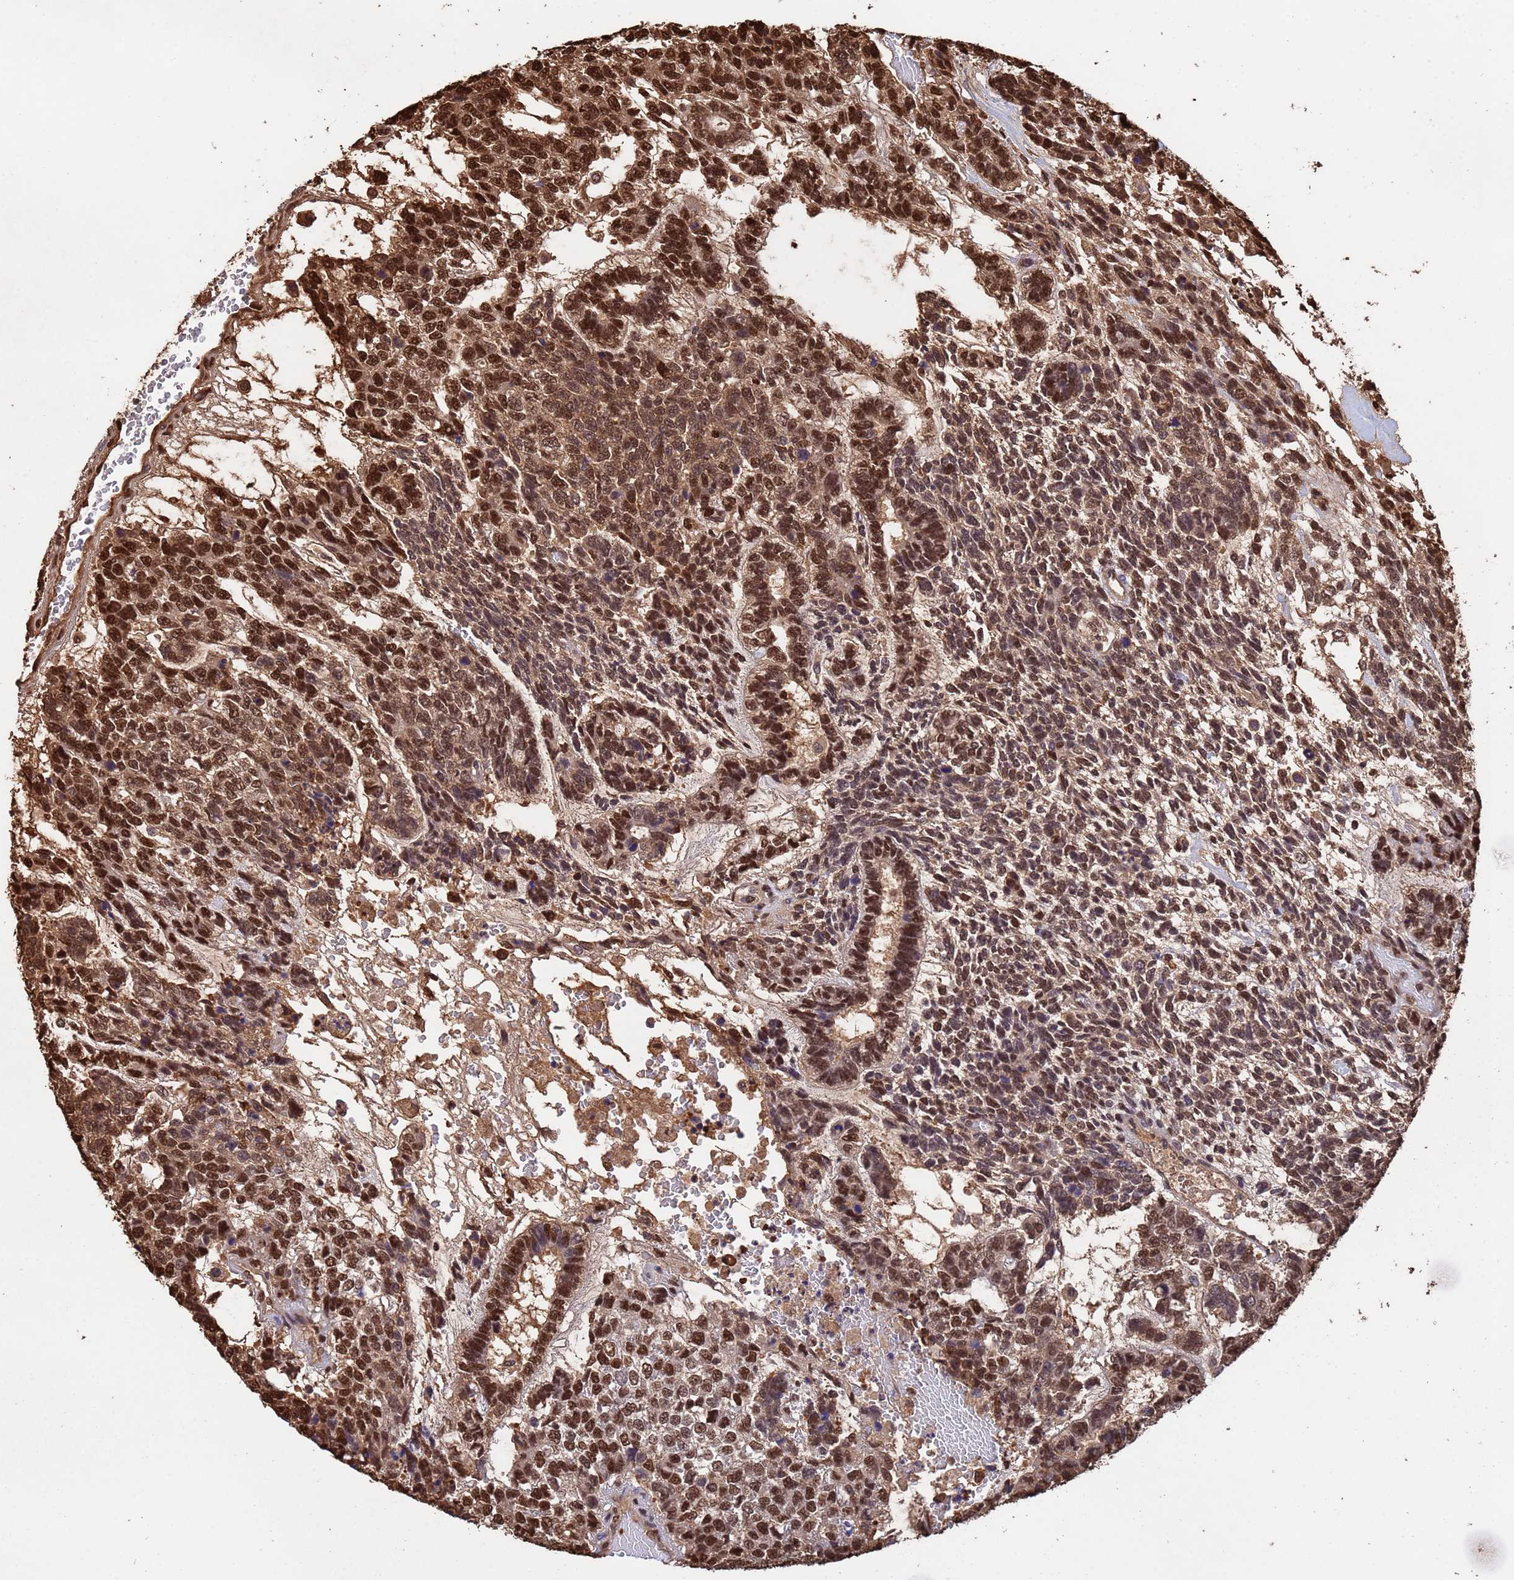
{"staining": {"intensity": "strong", "quantity": ">75%", "location": "cytoplasmic/membranous,nuclear"}, "tissue": "testis cancer", "cell_type": "Tumor cells", "image_type": "cancer", "snomed": [{"axis": "morphology", "description": "Carcinoma, Embryonal, NOS"}, {"axis": "topography", "description": "Testis"}], "caption": "Testis embryonal carcinoma stained with DAB (3,3'-diaminobenzidine) immunohistochemistry reveals high levels of strong cytoplasmic/membranous and nuclear staining in approximately >75% of tumor cells.", "gene": "SUMO4", "patient": {"sex": "male", "age": 23}}